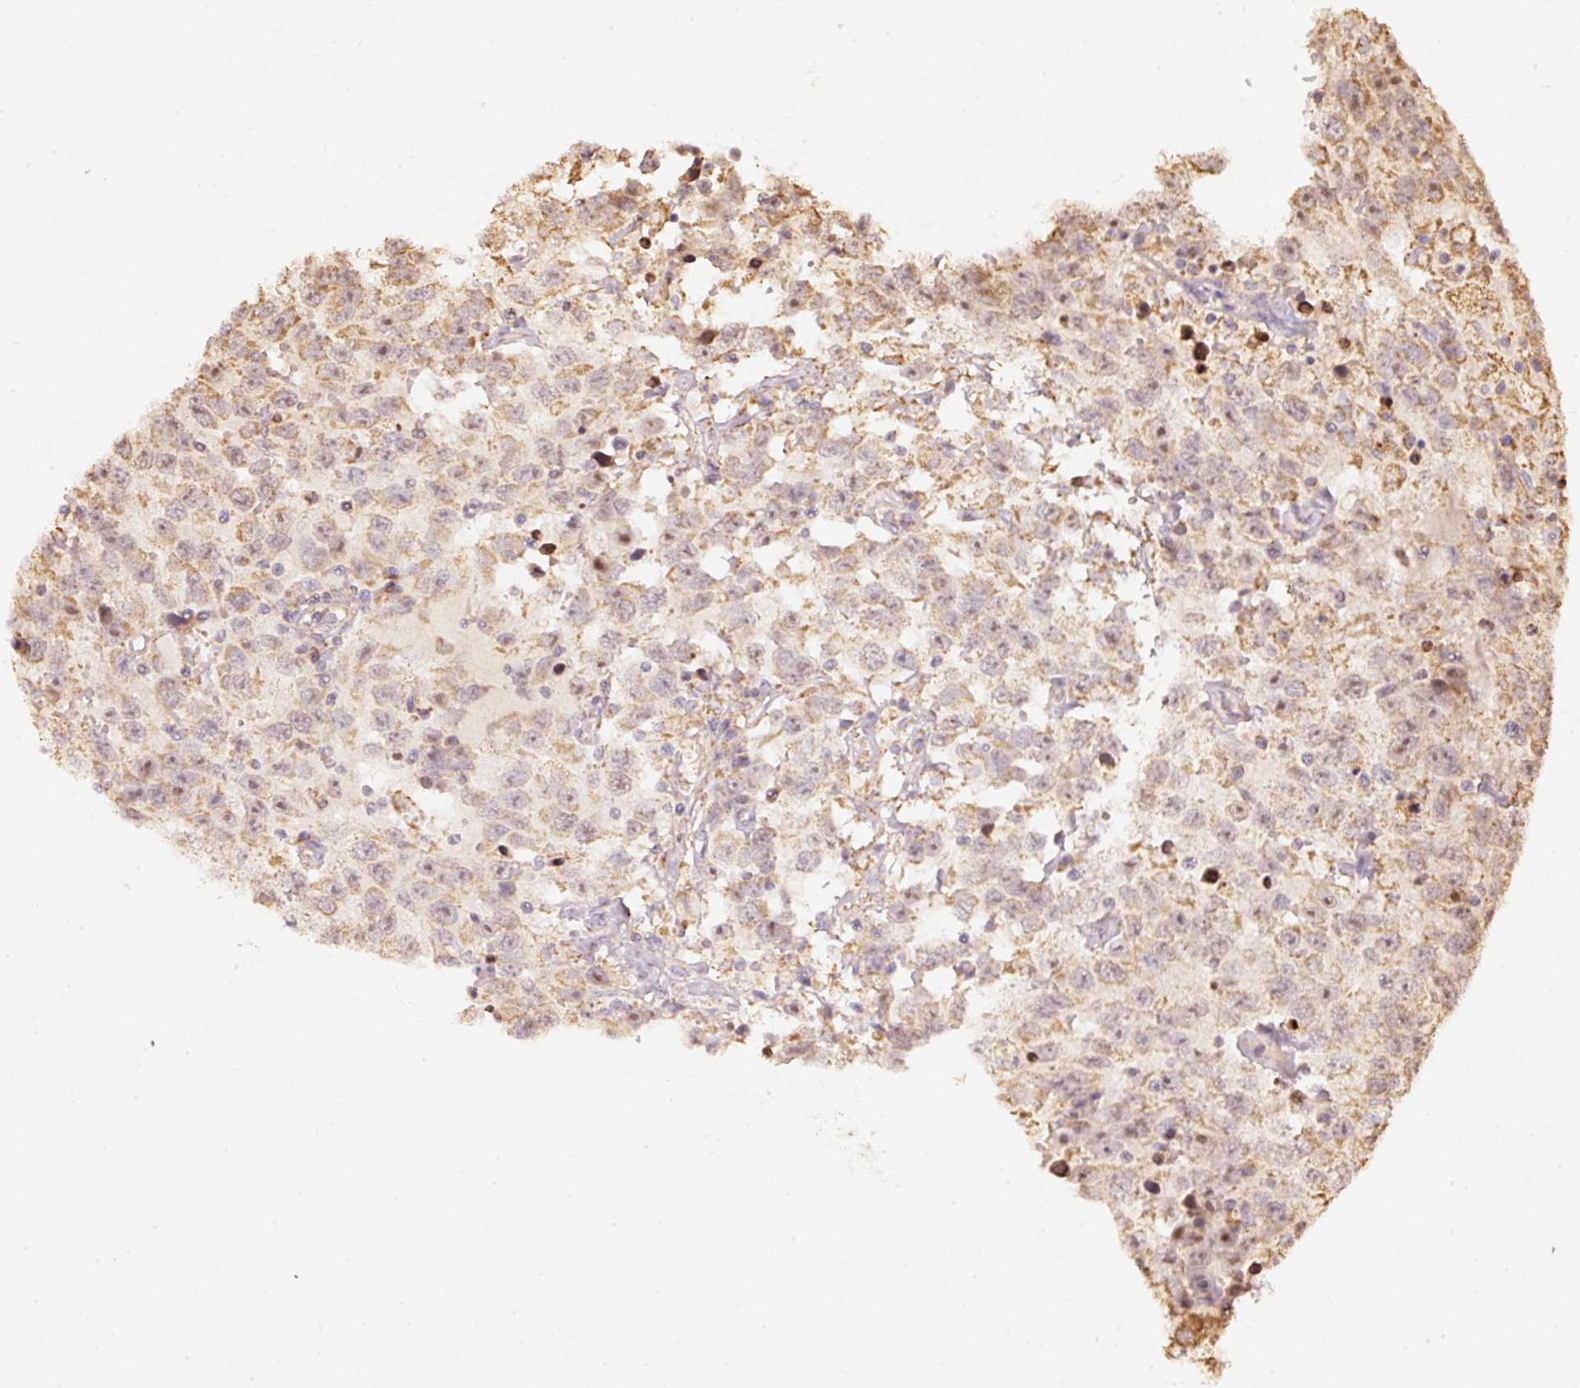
{"staining": {"intensity": "weak", "quantity": "<25%", "location": "cytoplasmic/membranous"}, "tissue": "testis cancer", "cell_type": "Tumor cells", "image_type": "cancer", "snomed": [{"axis": "morphology", "description": "Seminoma, NOS"}, {"axis": "topography", "description": "Testis"}], "caption": "IHC histopathology image of testis seminoma stained for a protein (brown), which shows no expression in tumor cells. Nuclei are stained in blue.", "gene": "RAB35", "patient": {"sex": "male", "age": 41}}